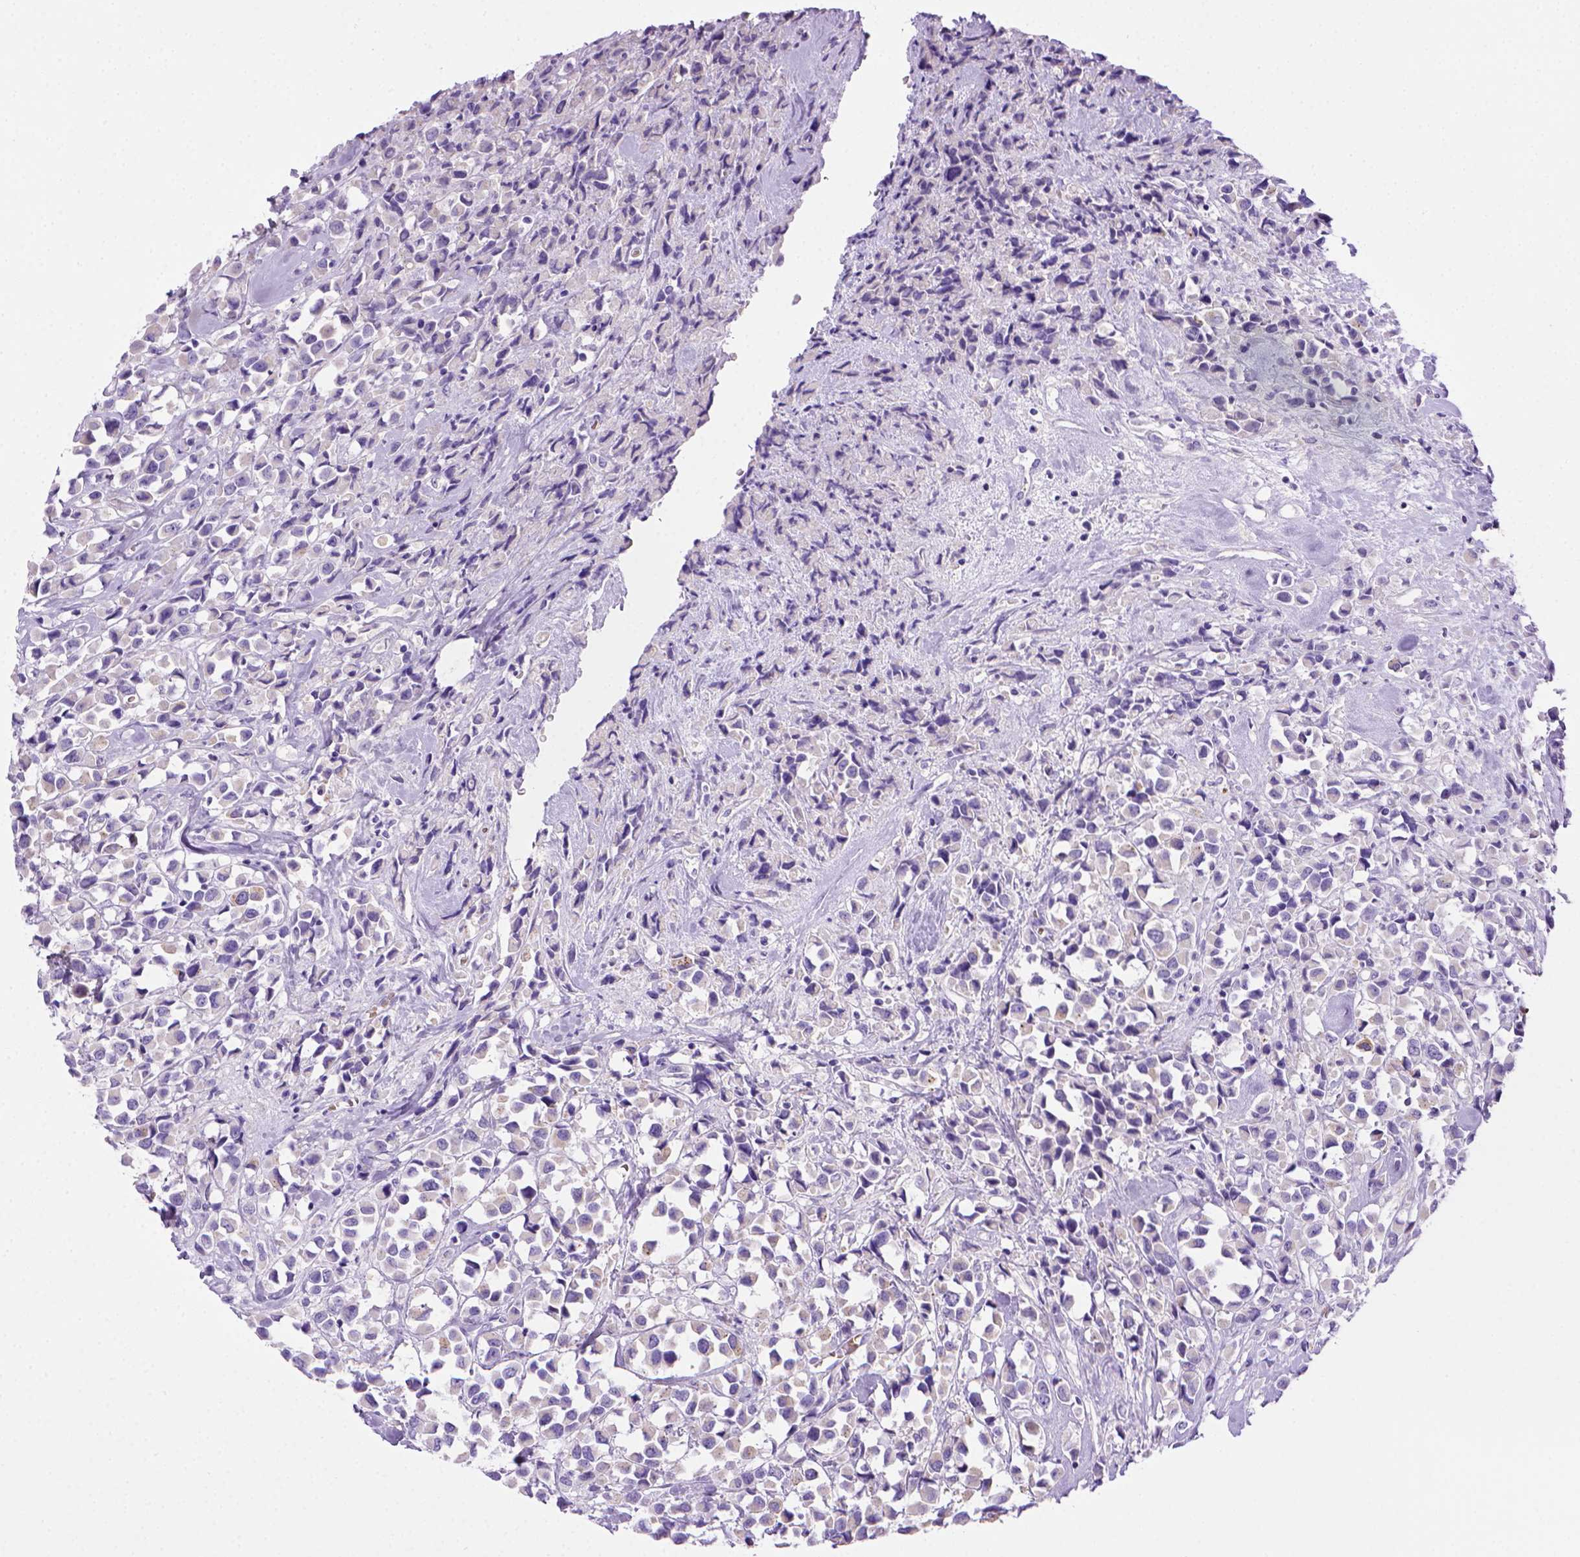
{"staining": {"intensity": "negative", "quantity": "none", "location": "none"}, "tissue": "breast cancer", "cell_type": "Tumor cells", "image_type": "cancer", "snomed": [{"axis": "morphology", "description": "Duct carcinoma"}, {"axis": "topography", "description": "Breast"}], "caption": "Immunohistochemical staining of breast cancer displays no significant expression in tumor cells.", "gene": "BAAT", "patient": {"sex": "female", "age": 61}}